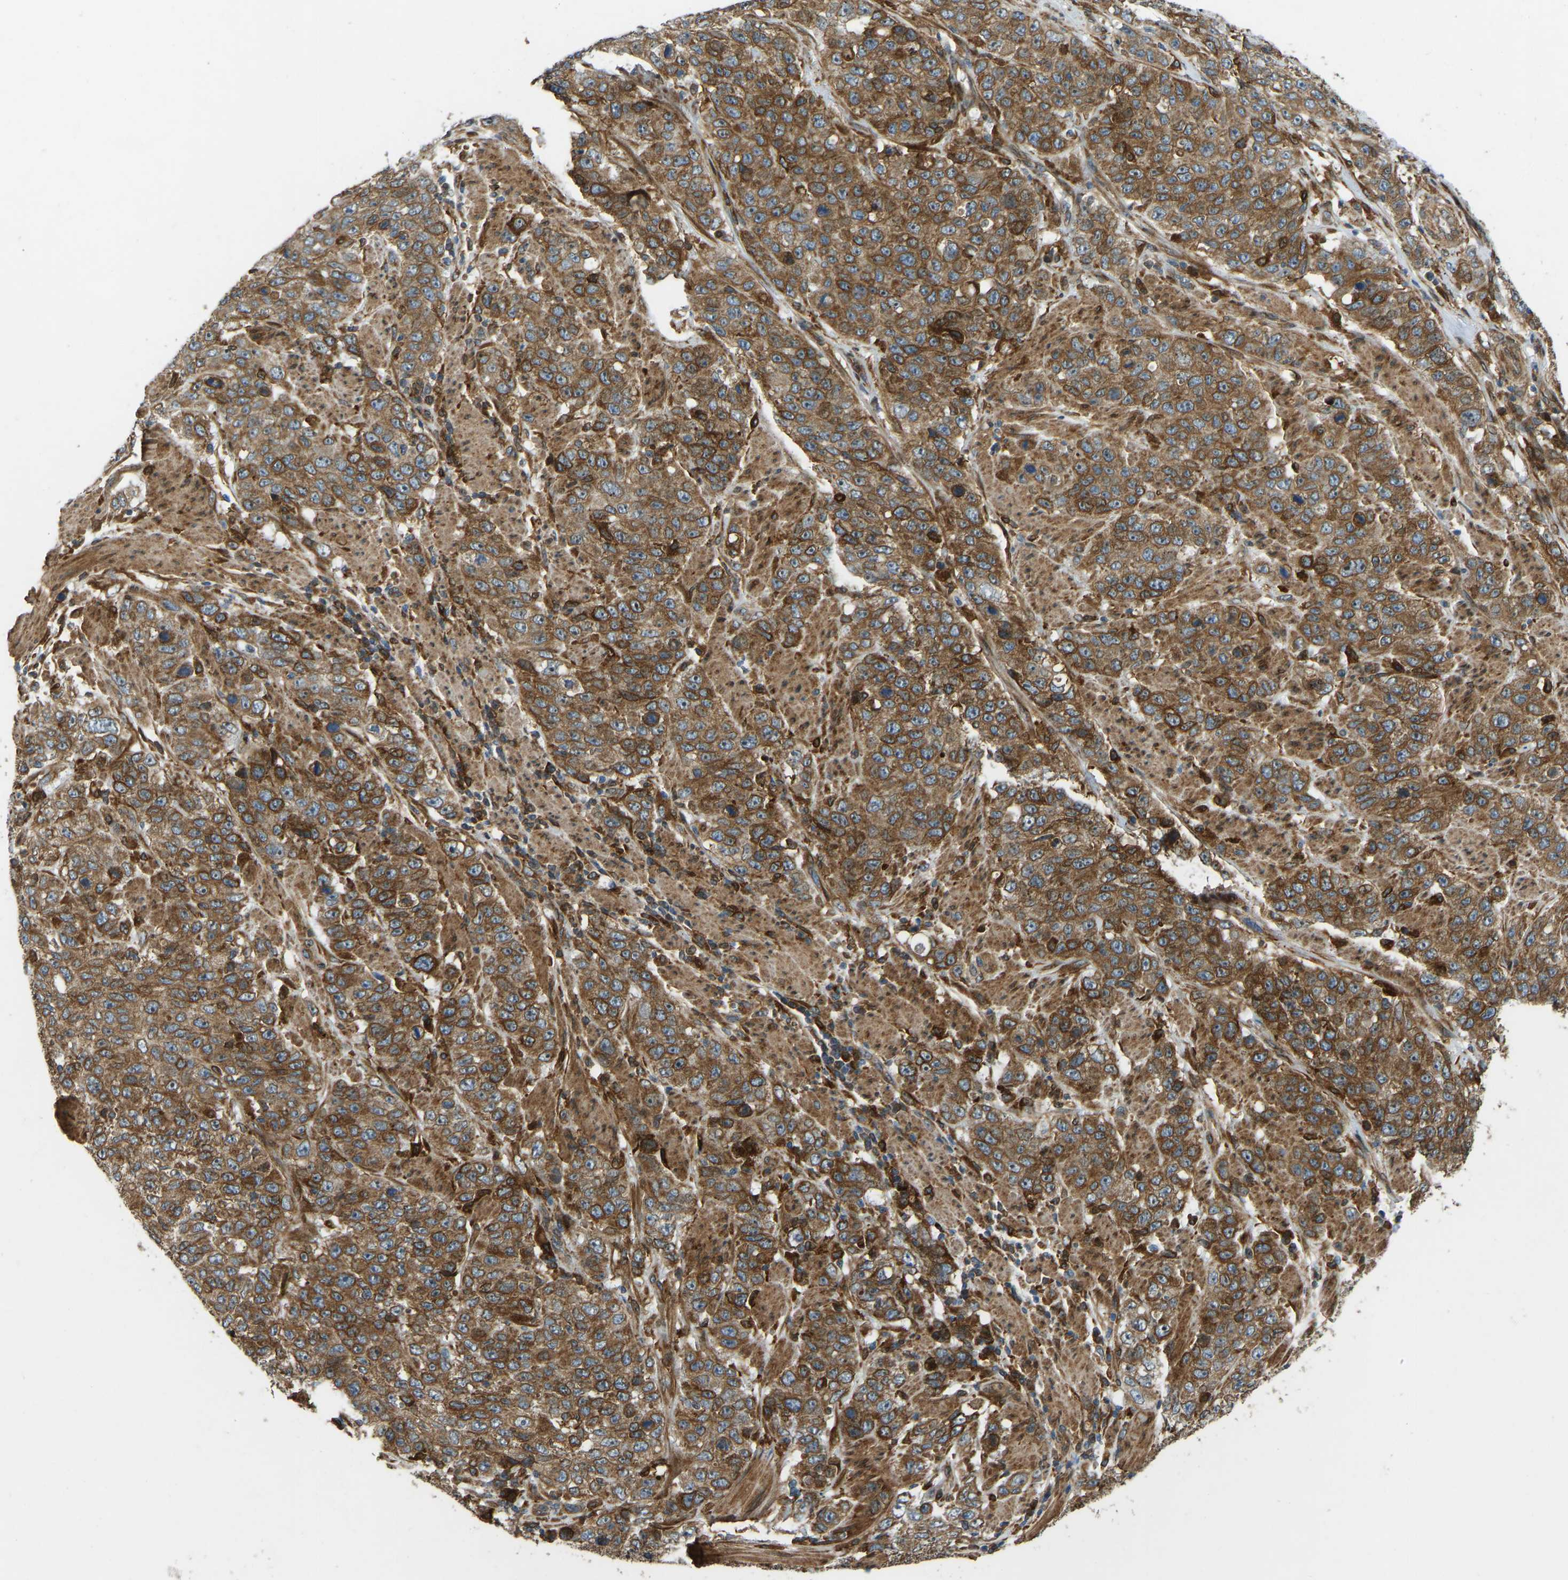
{"staining": {"intensity": "moderate", "quantity": ">75%", "location": "cytoplasmic/membranous"}, "tissue": "stomach cancer", "cell_type": "Tumor cells", "image_type": "cancer", "snomed": [{"axis": "morphology", "description": "Adenocarcinoma, NOS"}, {"axis": "topography", "description": "Stomach"}], "caption": "The micrograph displays a brown stain indicating the presence of a protein in the cytoplasmic/membranous of tumor cells in adenocarcinoma (stomach). Nuclei are stained in blue.", "gene": "OS9", "patient": {"sex": "male", "age": 48}}